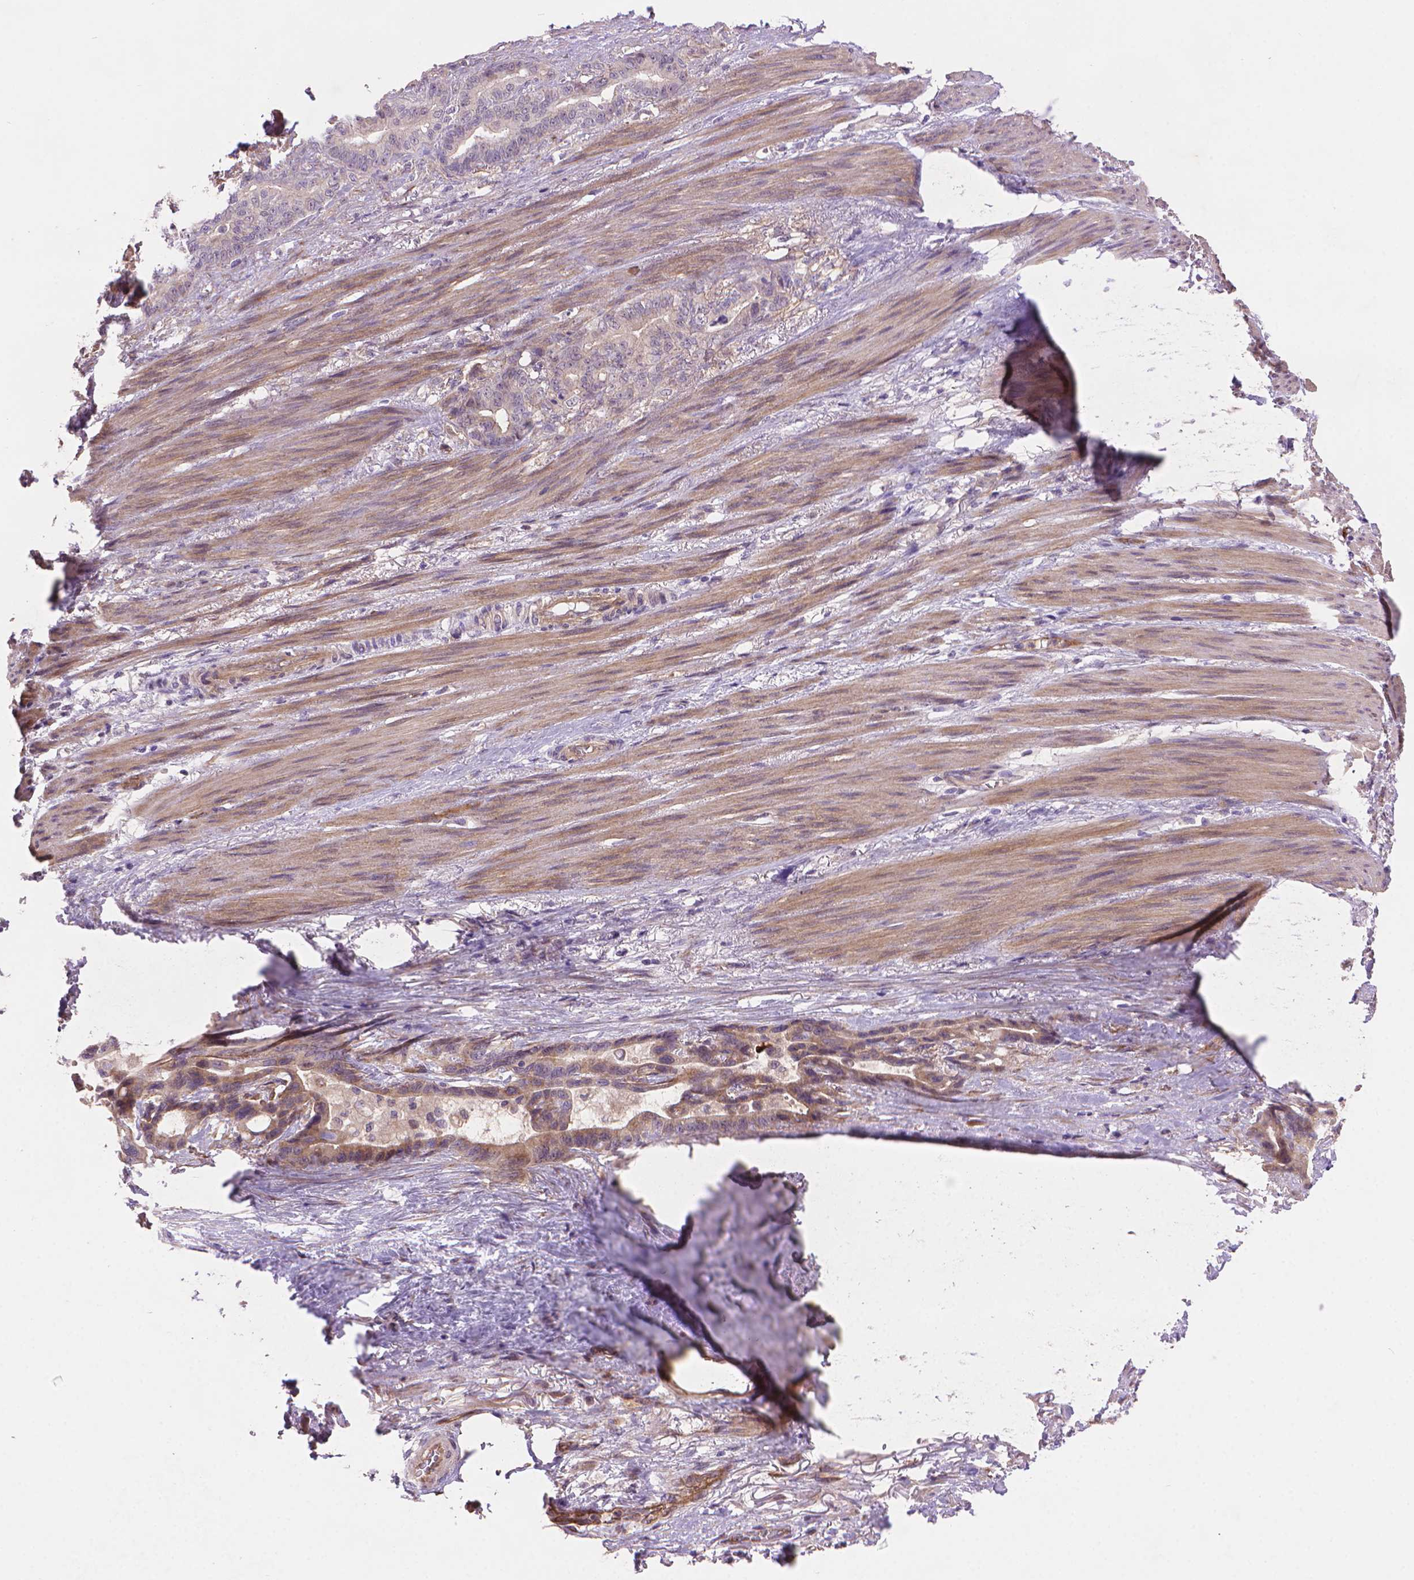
{"staining": {"intensity": "weak", "quantity": "<25%", "location": "cytoplasmic/membranous"}, "tissue": "stomach cancer", "cell_type": "Tumor cells", "image_type": "cancer", "snomed": [{"axis": "morphology", "description": "Normal tissue, NOS"}, {"axis": "morphology", "description": "Adenocarcinoma, NOS"}, {"axis": "topography", "description": "Esophagus"}, {"axis": "topography", "description": "Stomach, upper"}], "caption": "High power microscopy histopathology image of an immunohistochemistry image of stomach cancer, revealing no significant staining in tumor cells.", "gene": "AMMECR1", "patient": {"sex": "male", "age": 62}}